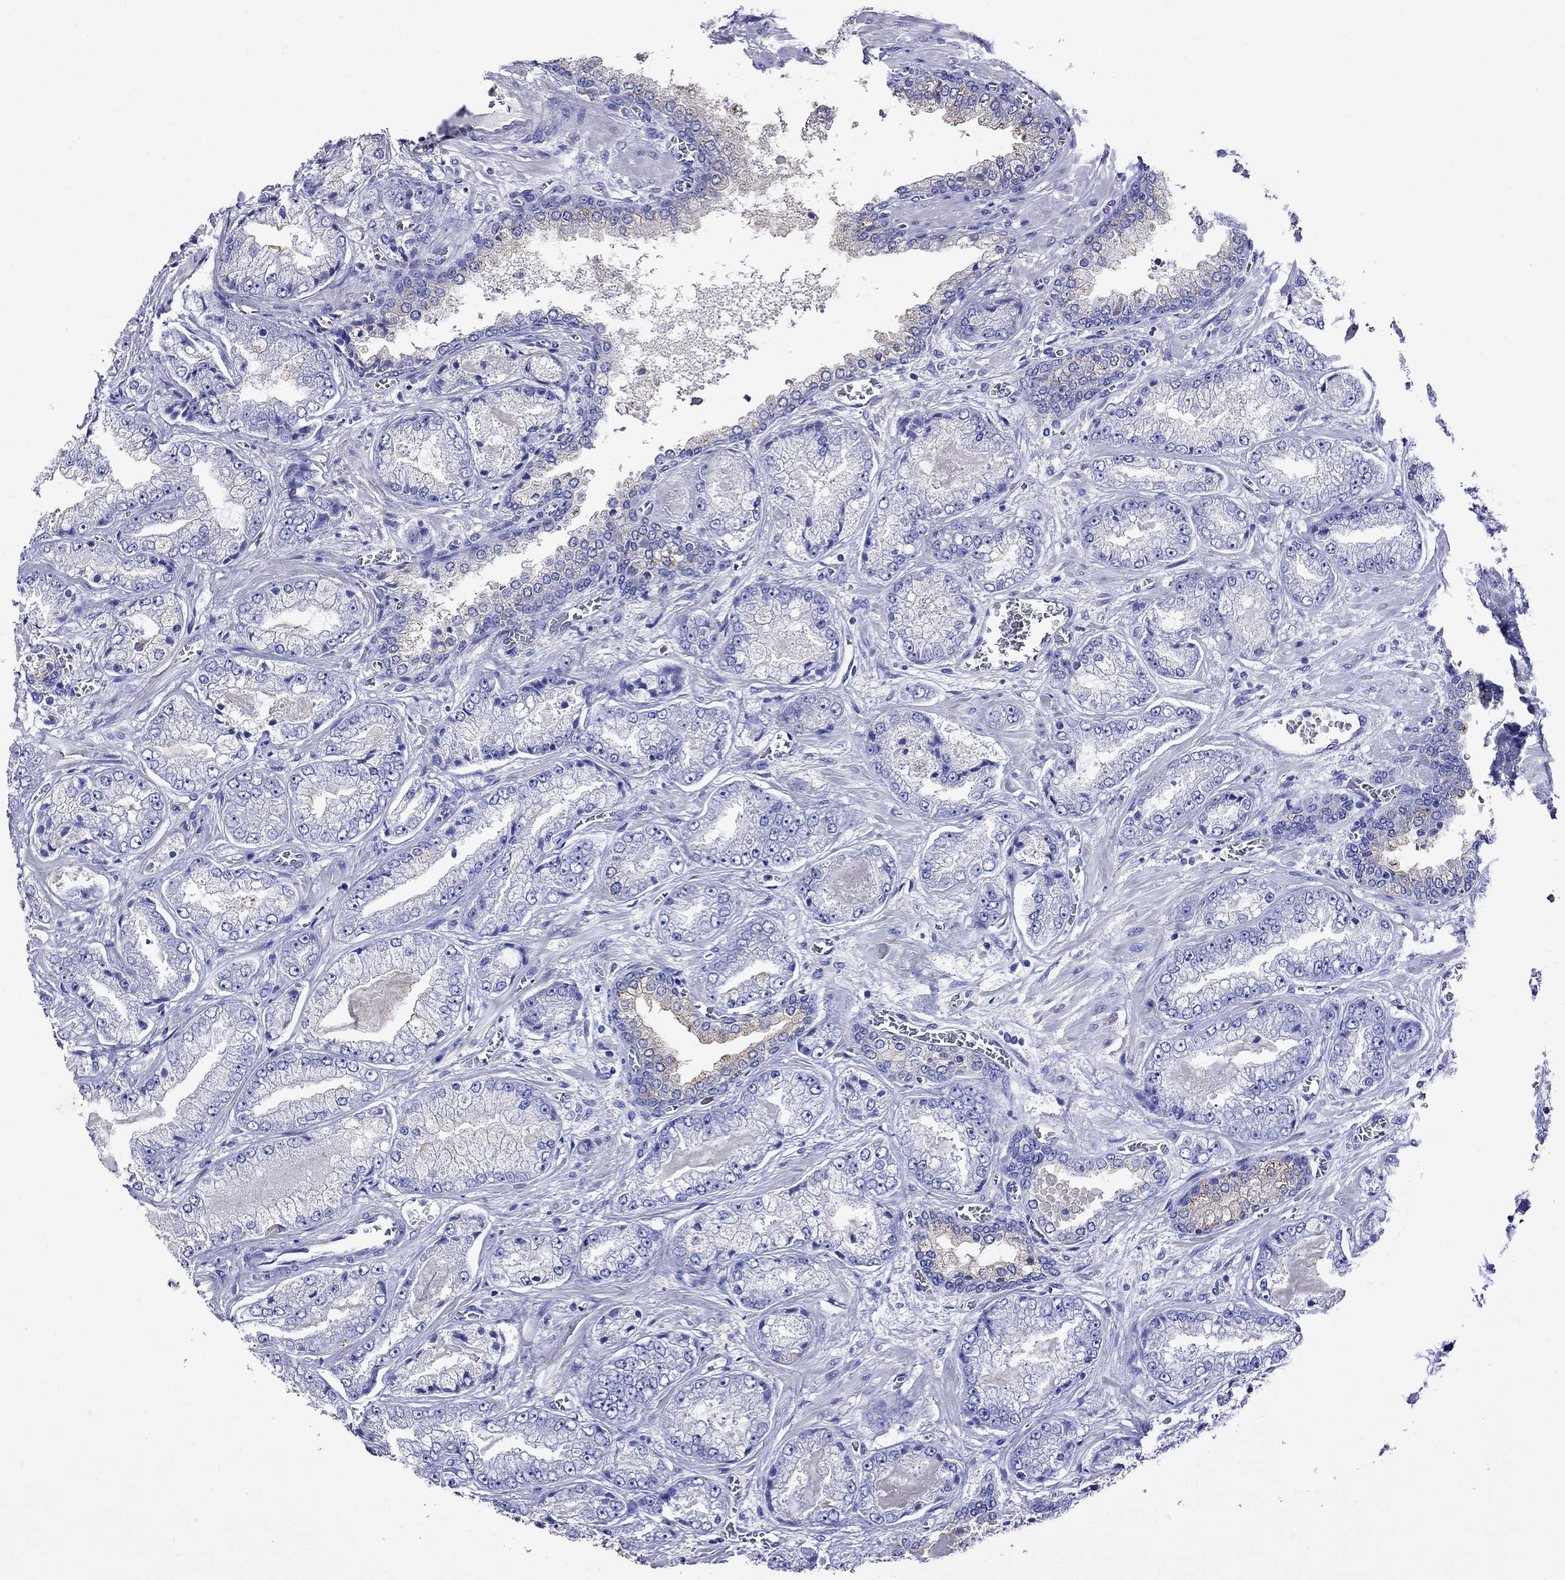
{"staining": {"intensity": "negative", "quantity": "none", "location": "none"}, "tissue": "prostate cancer", "cell_type": "Tumor cells", "image_type": "cancer", "snomed": [{"axis": "morphology", "description": "Adenocarcinoma, Low grade"}, {"axis": "topography", "description": "Prostate"}], "caption": "Immunohistochemical staining of prostate low-grade adenocarcinoma shows no significant expression in tumor cells. (DAB immunohistochemistry (IHC), high magnification).", "gene": "SCG2", "patient": {"sex": "male", "age": 57}}